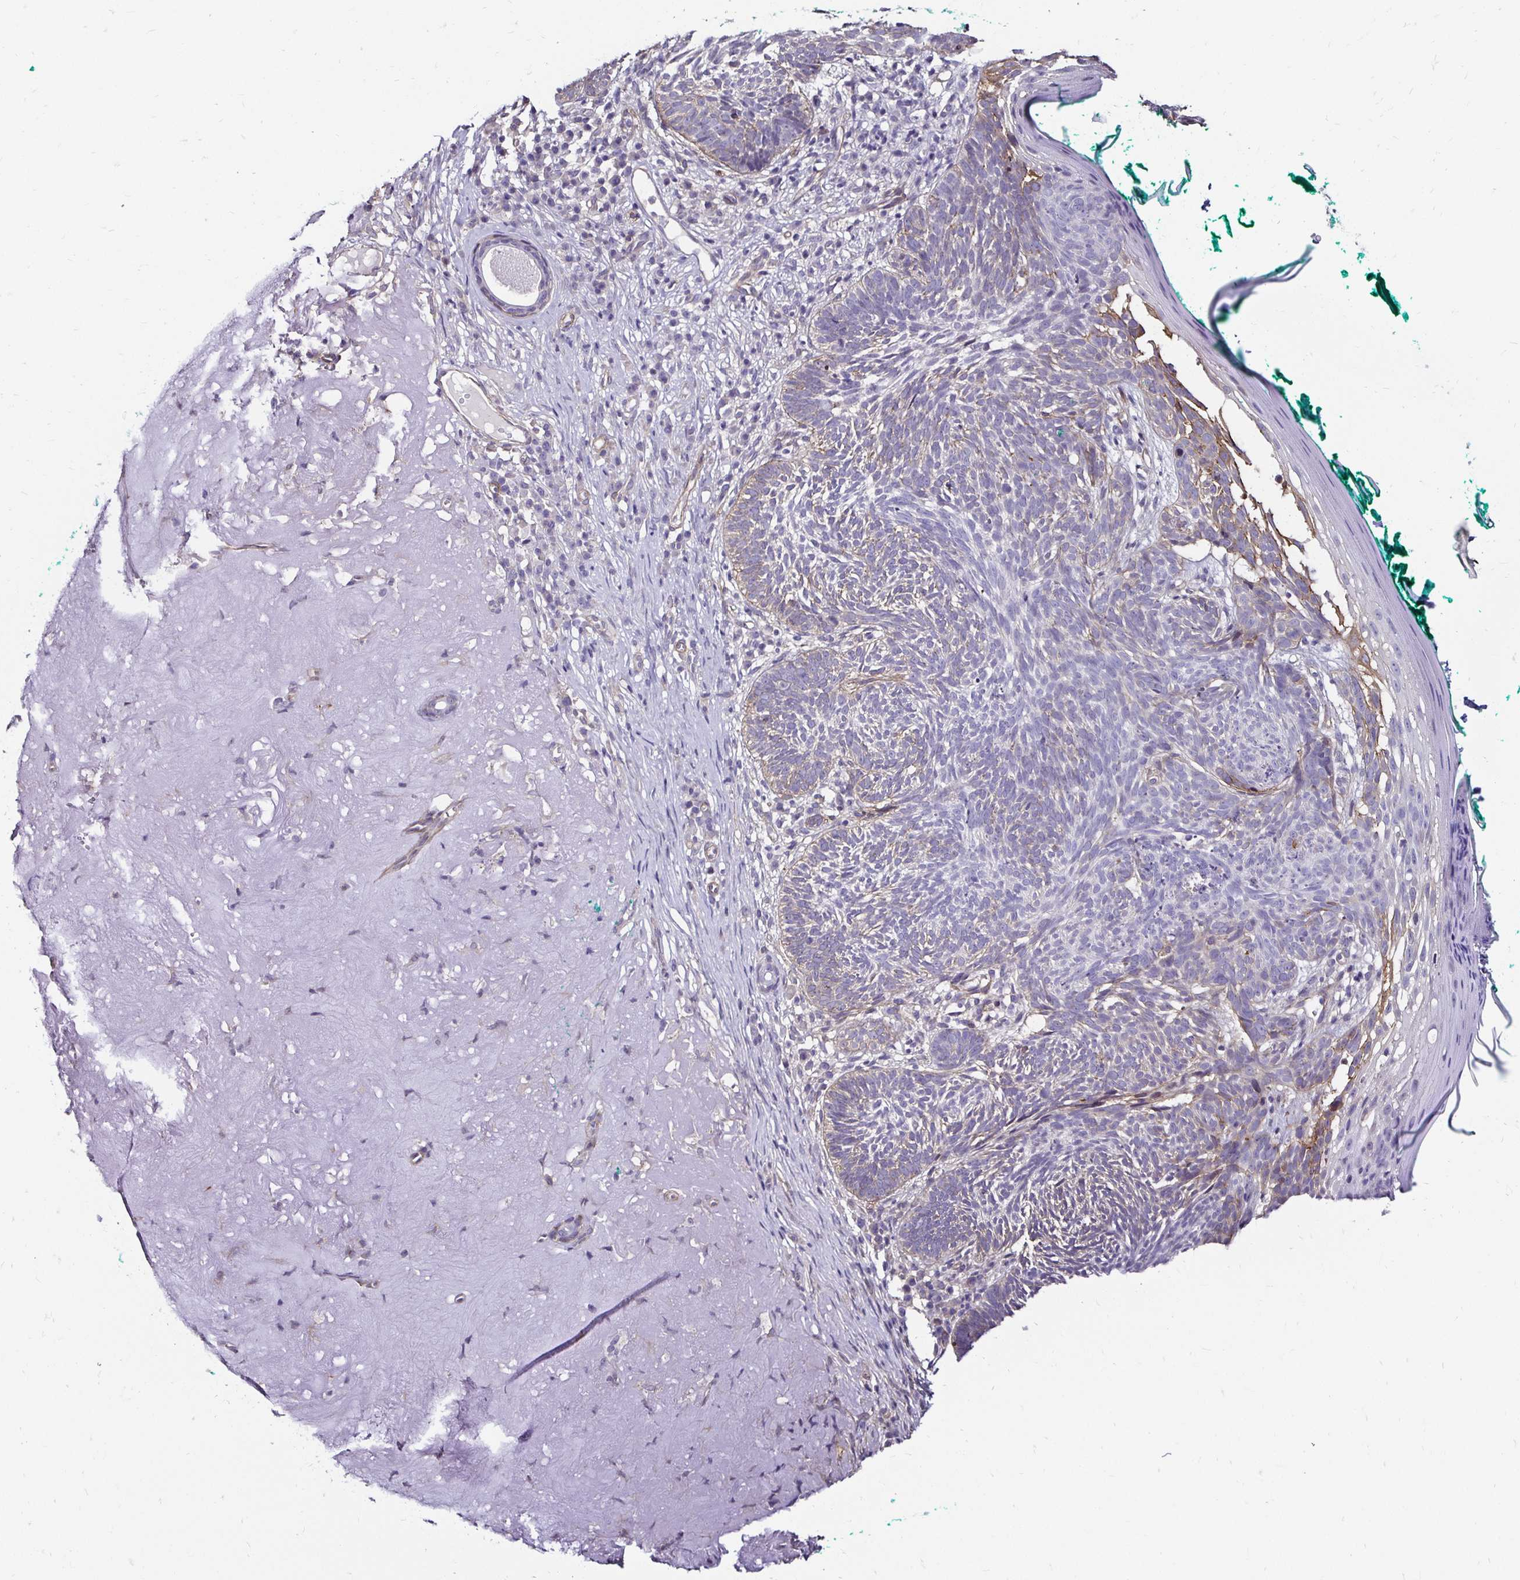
{"staining": {"intensity": "negative", "quantity": "none", "location": "none"}, "tissue": "skin cancer", "cell_type": "Tumor cells", "image_type": "cancer", "snomed": [{"axis": "morphology", "description": "Basal cell carcinoma"}, {"axis": "topography", "description": "Skin"}, {"axis": "topography", "description": "Skin of face"}], "caption": "Human skin cancer stained for a protein using IHC demonstrates no staining in tumor cells.", "gene": "ITGB1", "patient": {"sex": "female", "age": 80}}